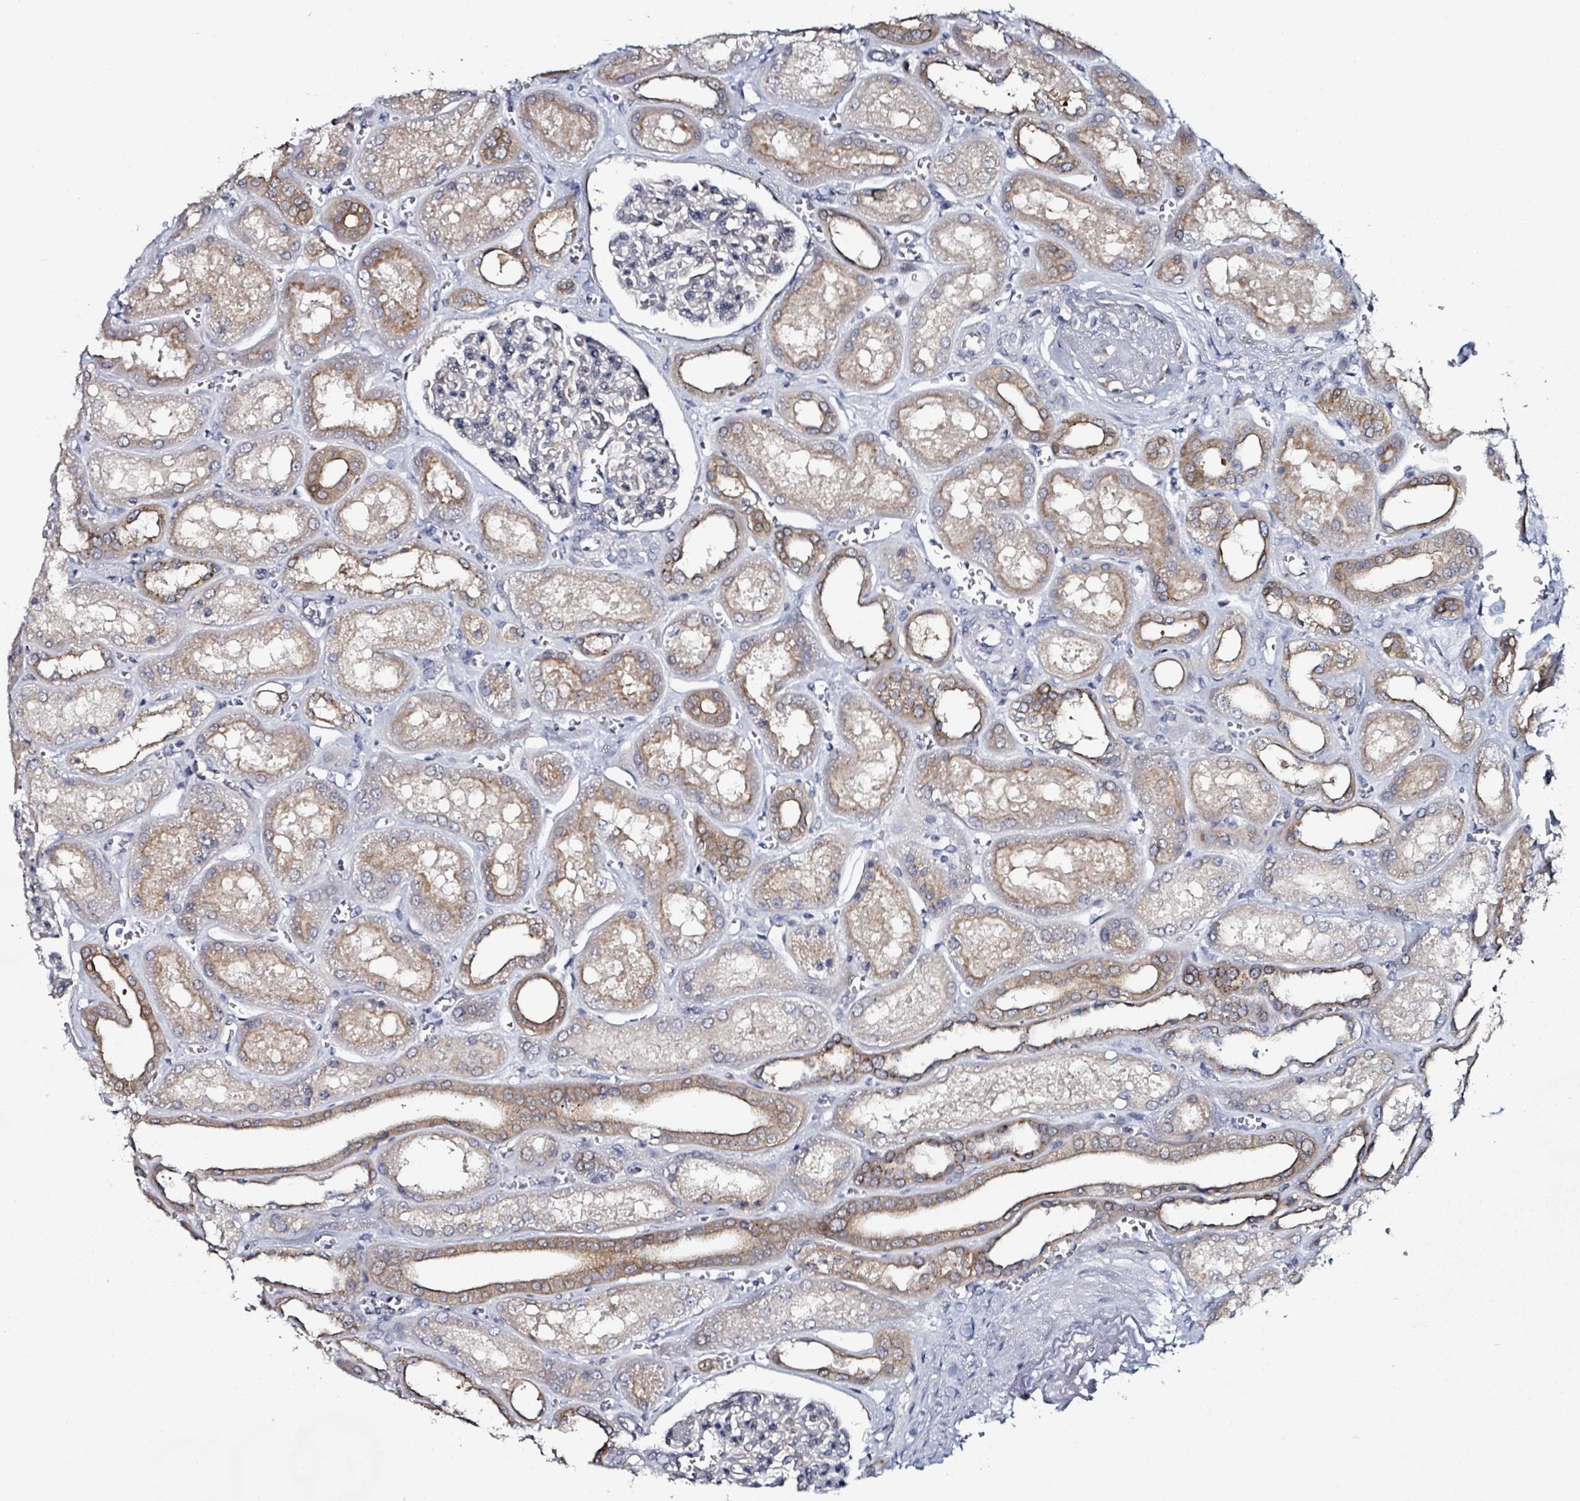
{"staining": {"intensity": "negative", "quantity": "none", "location": "none"}, "tissue": "kidney", "cell_type": "Cells in glomeruli", "image_type": "normal", "snomed": [{"axis": "morphology", "description": "Normal tissue, NOS"}, {"axis": "morphology", "description": "Adenocarcinoma, NOS"}, {"axis": "topography", "description": "Kidney"}], "caption": "Immunohistochemistry (IHC) histopathology image of unremarkable human kidney stained for a protein (brown), which shows no expression in cells in glomeruli.", "gene": "B3GAT3", "patient": {"sex": "female", "age": 68}}